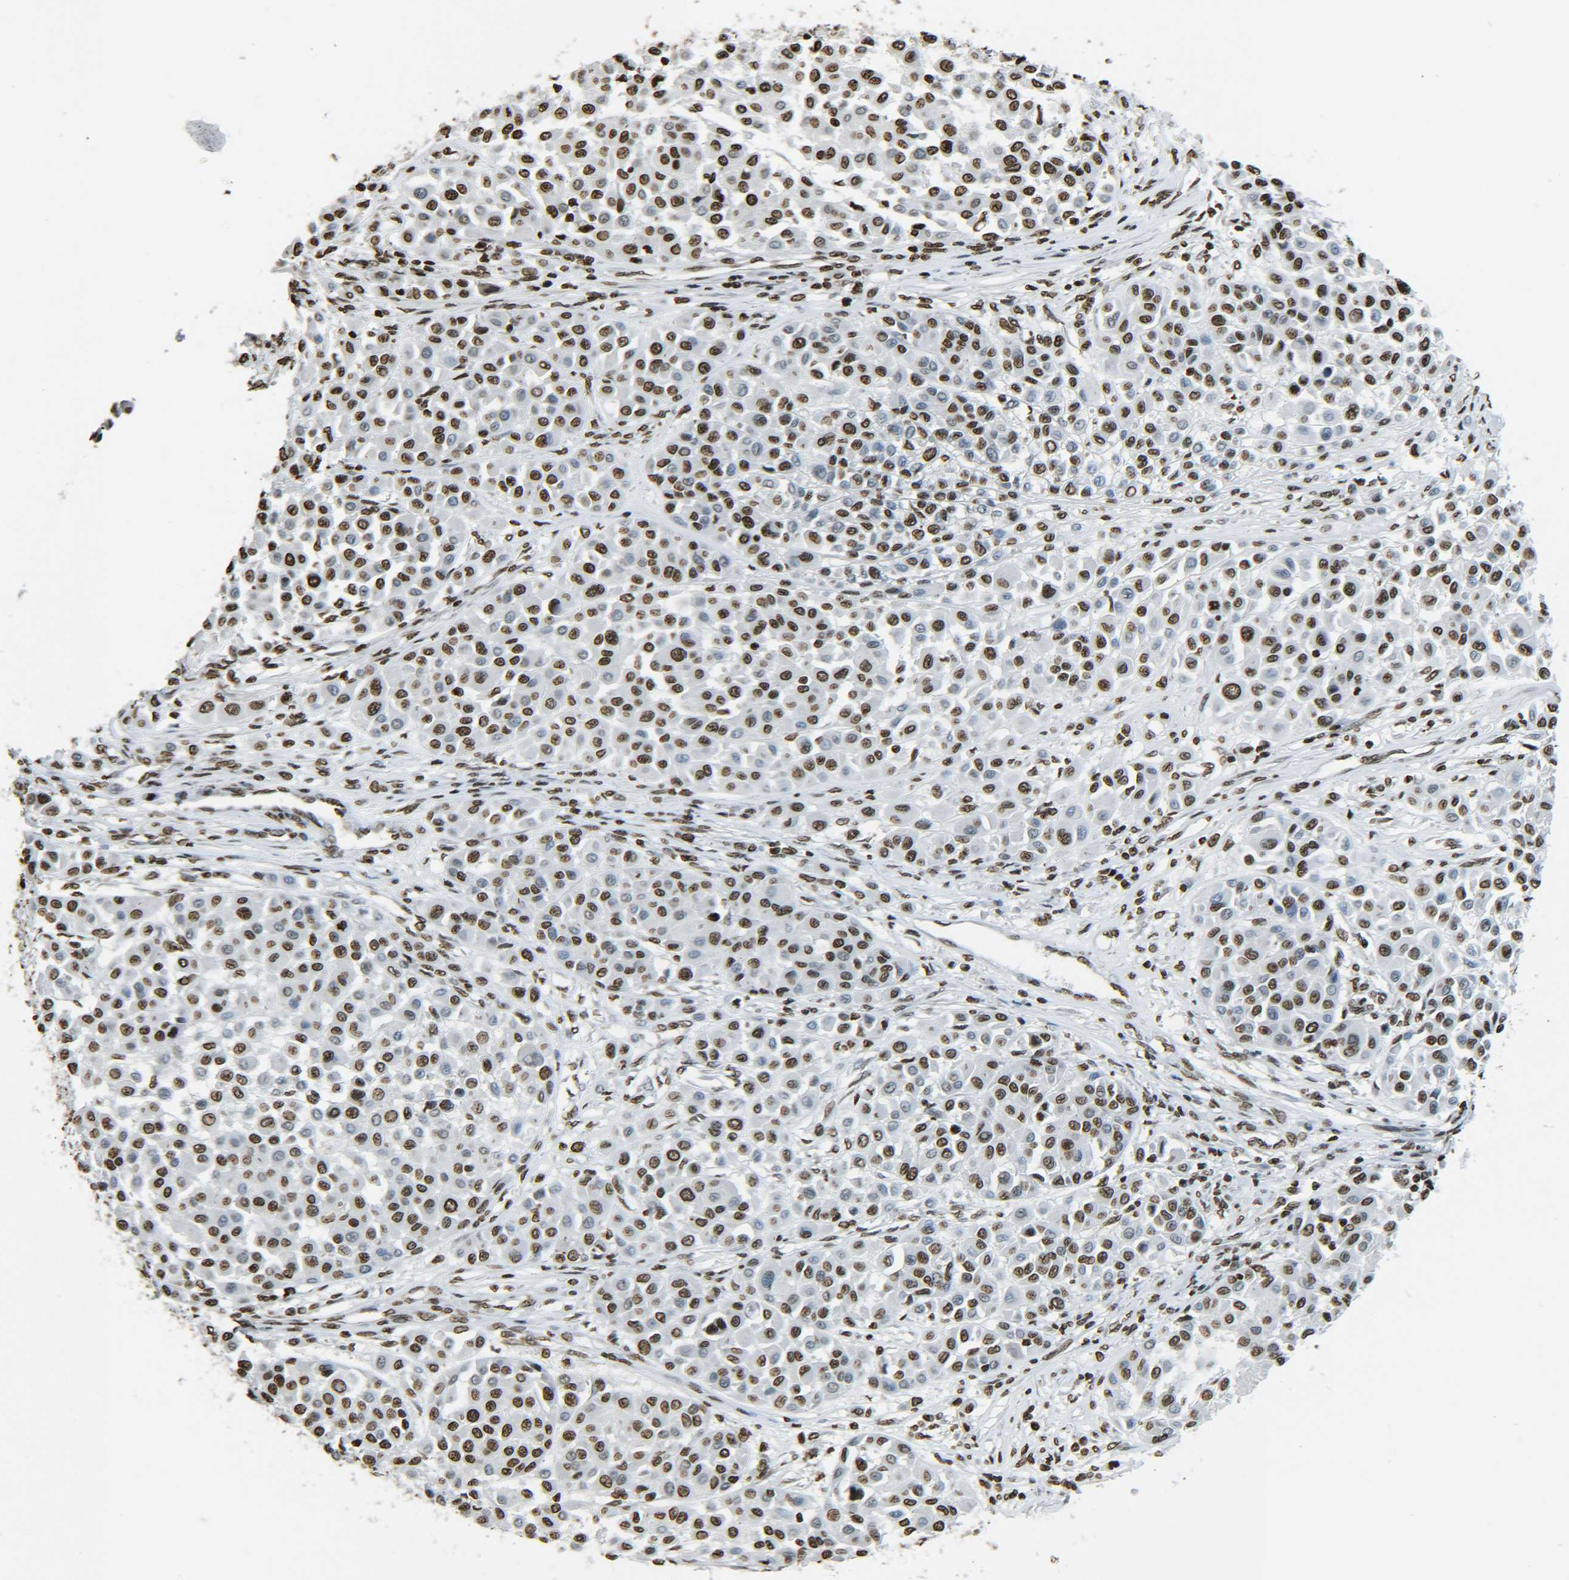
{"staining": {"intensity": "moderate", "quantity": ">75%", "location": "nuclear"}, "tissue": "melanoma", "cell_type": "Tumor cells", "image_type": "cancer", "snomed": [{"axis": "morphology", "description": "Malignant melanoma, Metastatic site"}, {"axis": "topography", "description": "Soft tissue"}], "caption": "A photomicrograph of human melanoma stained for a protein demonstrates moderate nuclear brown staining in tumor cells. The staining is performed using DAB brown chromogen to label protein expression. The nuclei are counter-stained blue using hematoxylin.", "gene": "H4C16", "patient": {"sex": "male", "age": 41}}